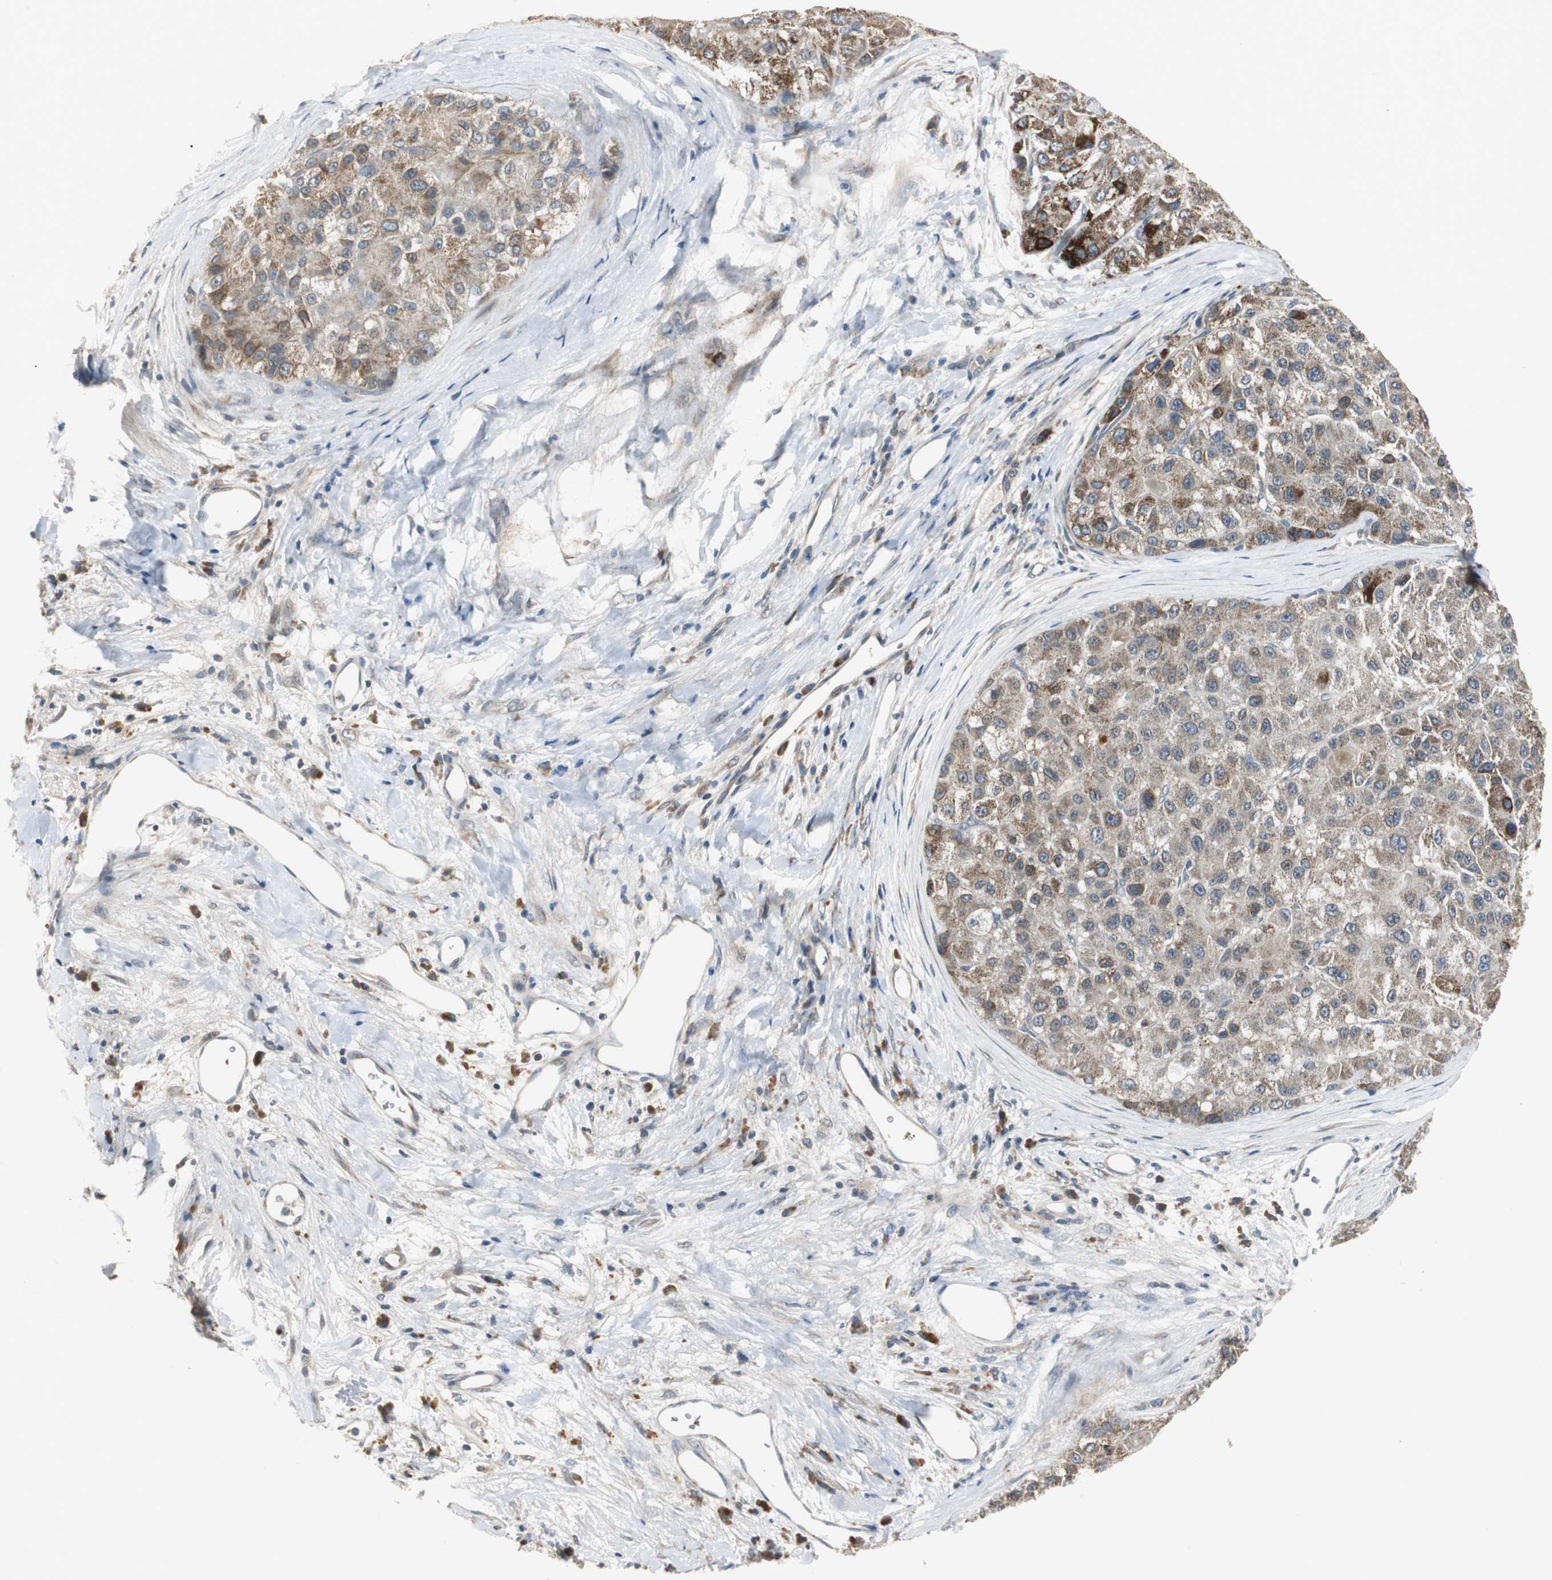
{"staining": {"intensity": "weak", "quantity": ">75%", "location": "cytoplasmic/membranous"}, "tissue": "liver cancer", "cell_type": "Tumor cells", "image_type": "cancer", "snomed": [{"axis": "morphology", "description": "Carcinoma, Hepatocellular, NOS"}, {"axis": "topography", "description": "Liver"}], "caption": "Tumor cells display low levels of weak cytoplasmic/membranous staining in approximately >75% of cells in human liver cancer. The staining was performed using DAB (3,3'-diaminobenzidine), with brown indicating positive protein expression. Nuclei are stained blue with hematoxylin.", "gene": "MYT1", "patient": {"sex": "male", "age": 80}}